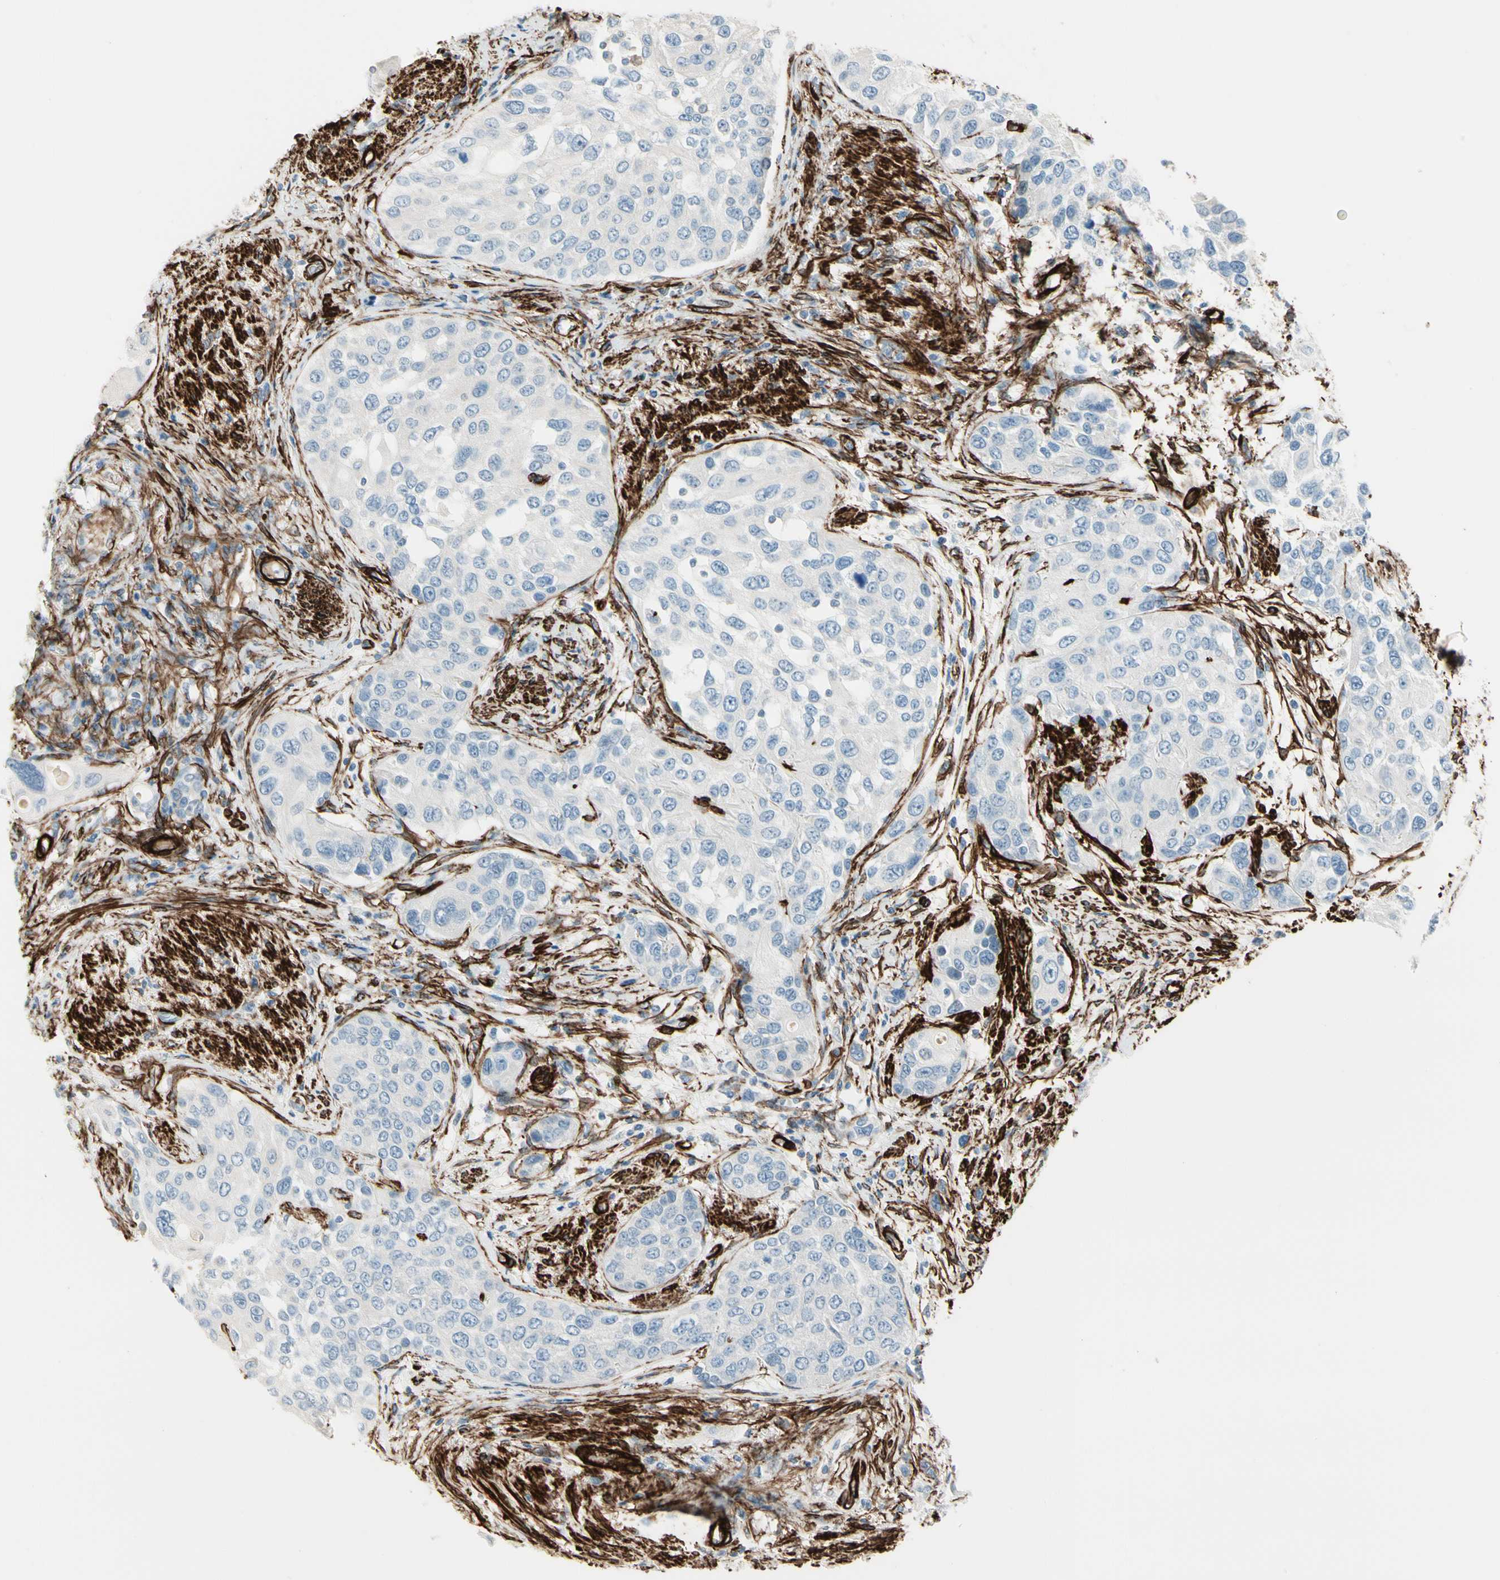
{"staining": {"intensity": "negative", "quantity": "none", "location": "none"}, "tissue": "urothelial cancer", "cell_type": "Tumor cells", "image_type": "cancer", "snomed": [{"axis": "morphology", "description": "Urothelial carcinoma, High grade"}, {"axis": "topography", "description": "Urinary bladder"}], "caption": "A high-resolution photomicrograph shows IHC staining of high-grade urothelial carcinoma, which demonstrates no significant staining in tumor cells.", "gene": "CALD1", "patient": {"sex": "female", "age": 56}}